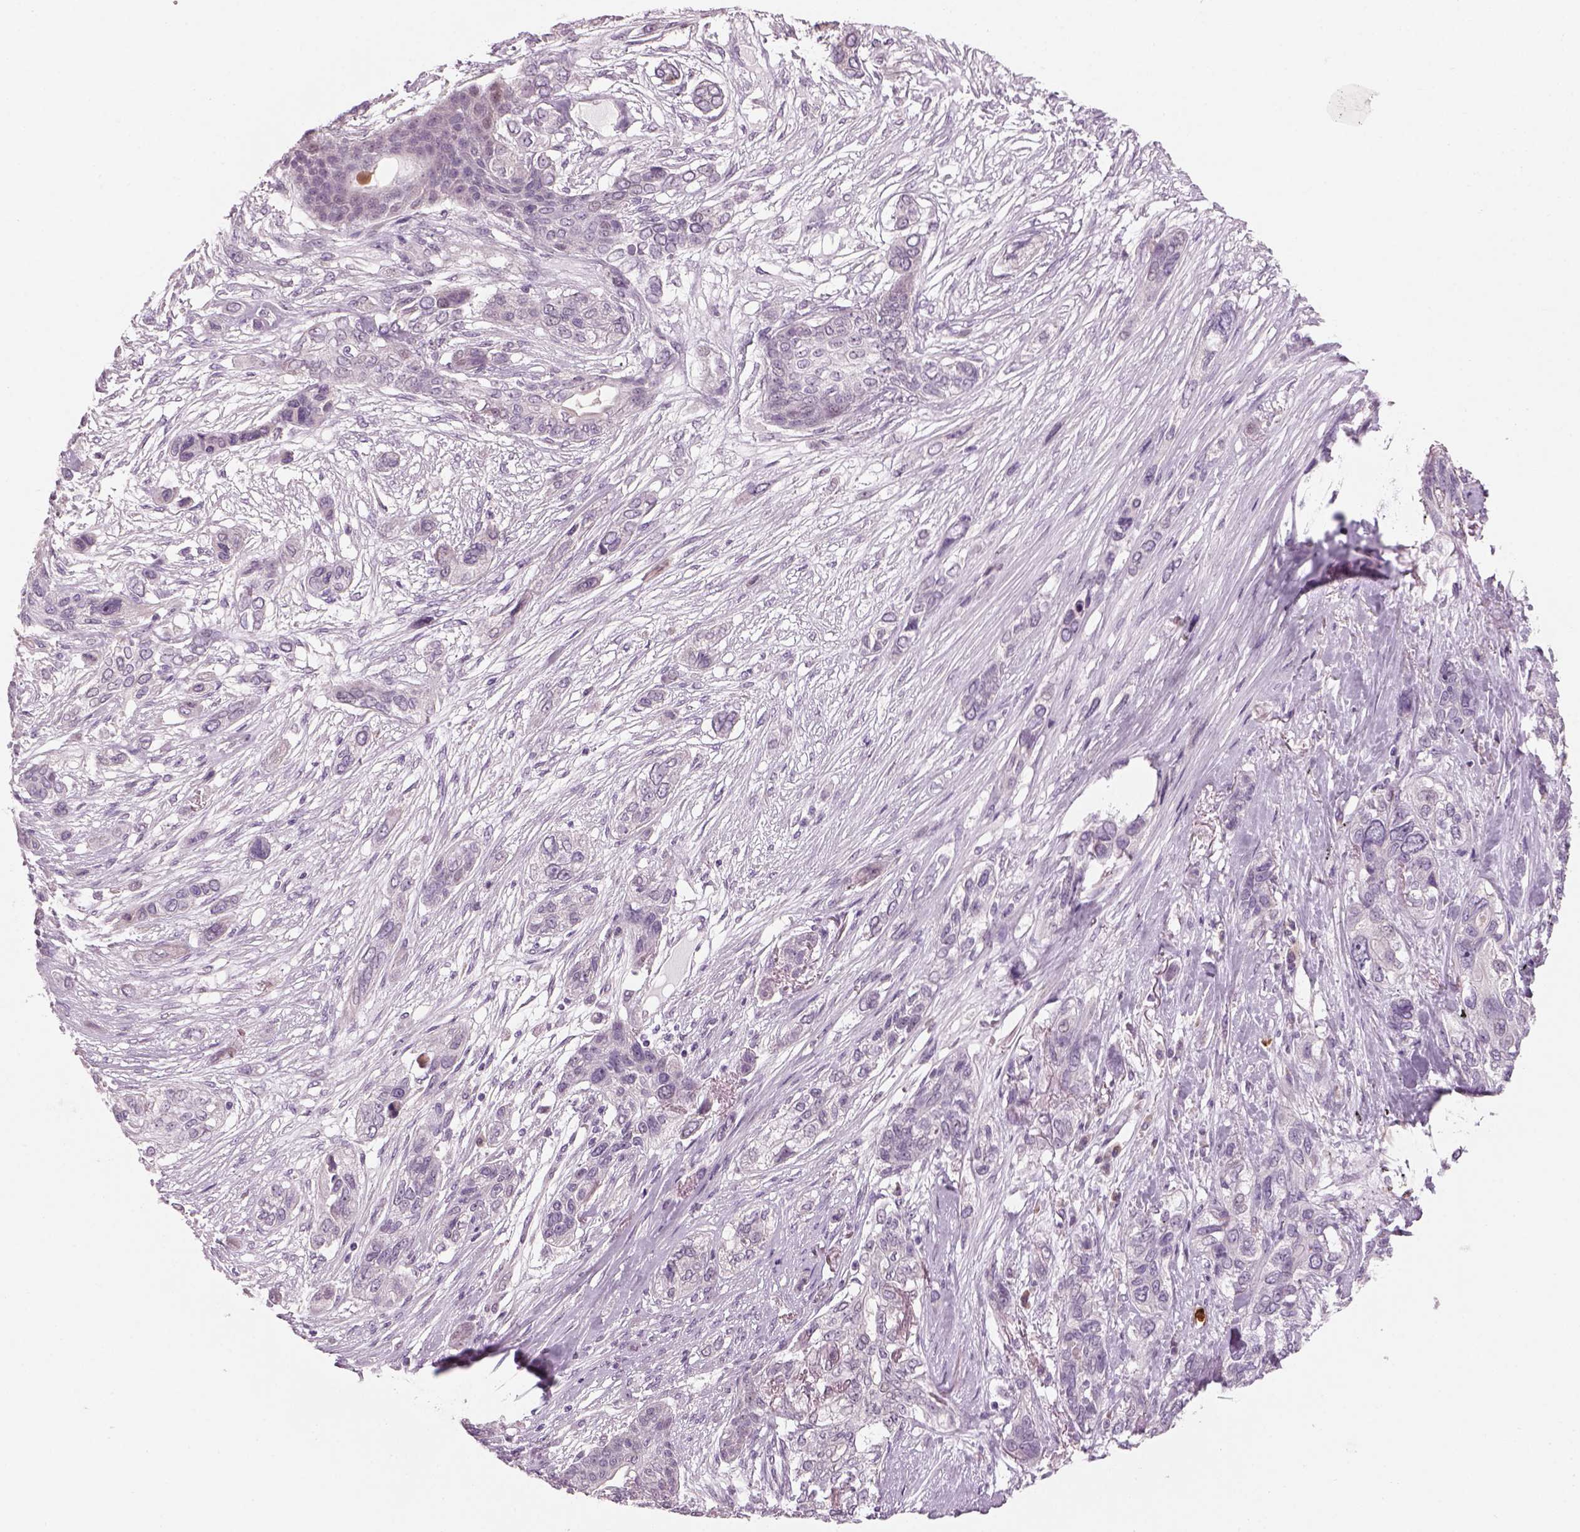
{"staining": {"intensity": "negative", "quantity": "none", "location": "none"}, "tissue": "lung cancer", "cell_type": "Tumor cells", "image_type": "cancer", "snomed": [{"axis": "morphology", "description": "Squamous cell carcinoma, NOS"}, {"axis": "topography", "description": "Lung"}], "caption": "There is no significant positivity in tumor cells of squamous cell carcinoma (lung). (DAB (3,3'-diaminobenzidine) immunohistochemistry with hematoxylin counter stain).", "gene": "PENK", "patient": {"sex": "female", "age": 70}}